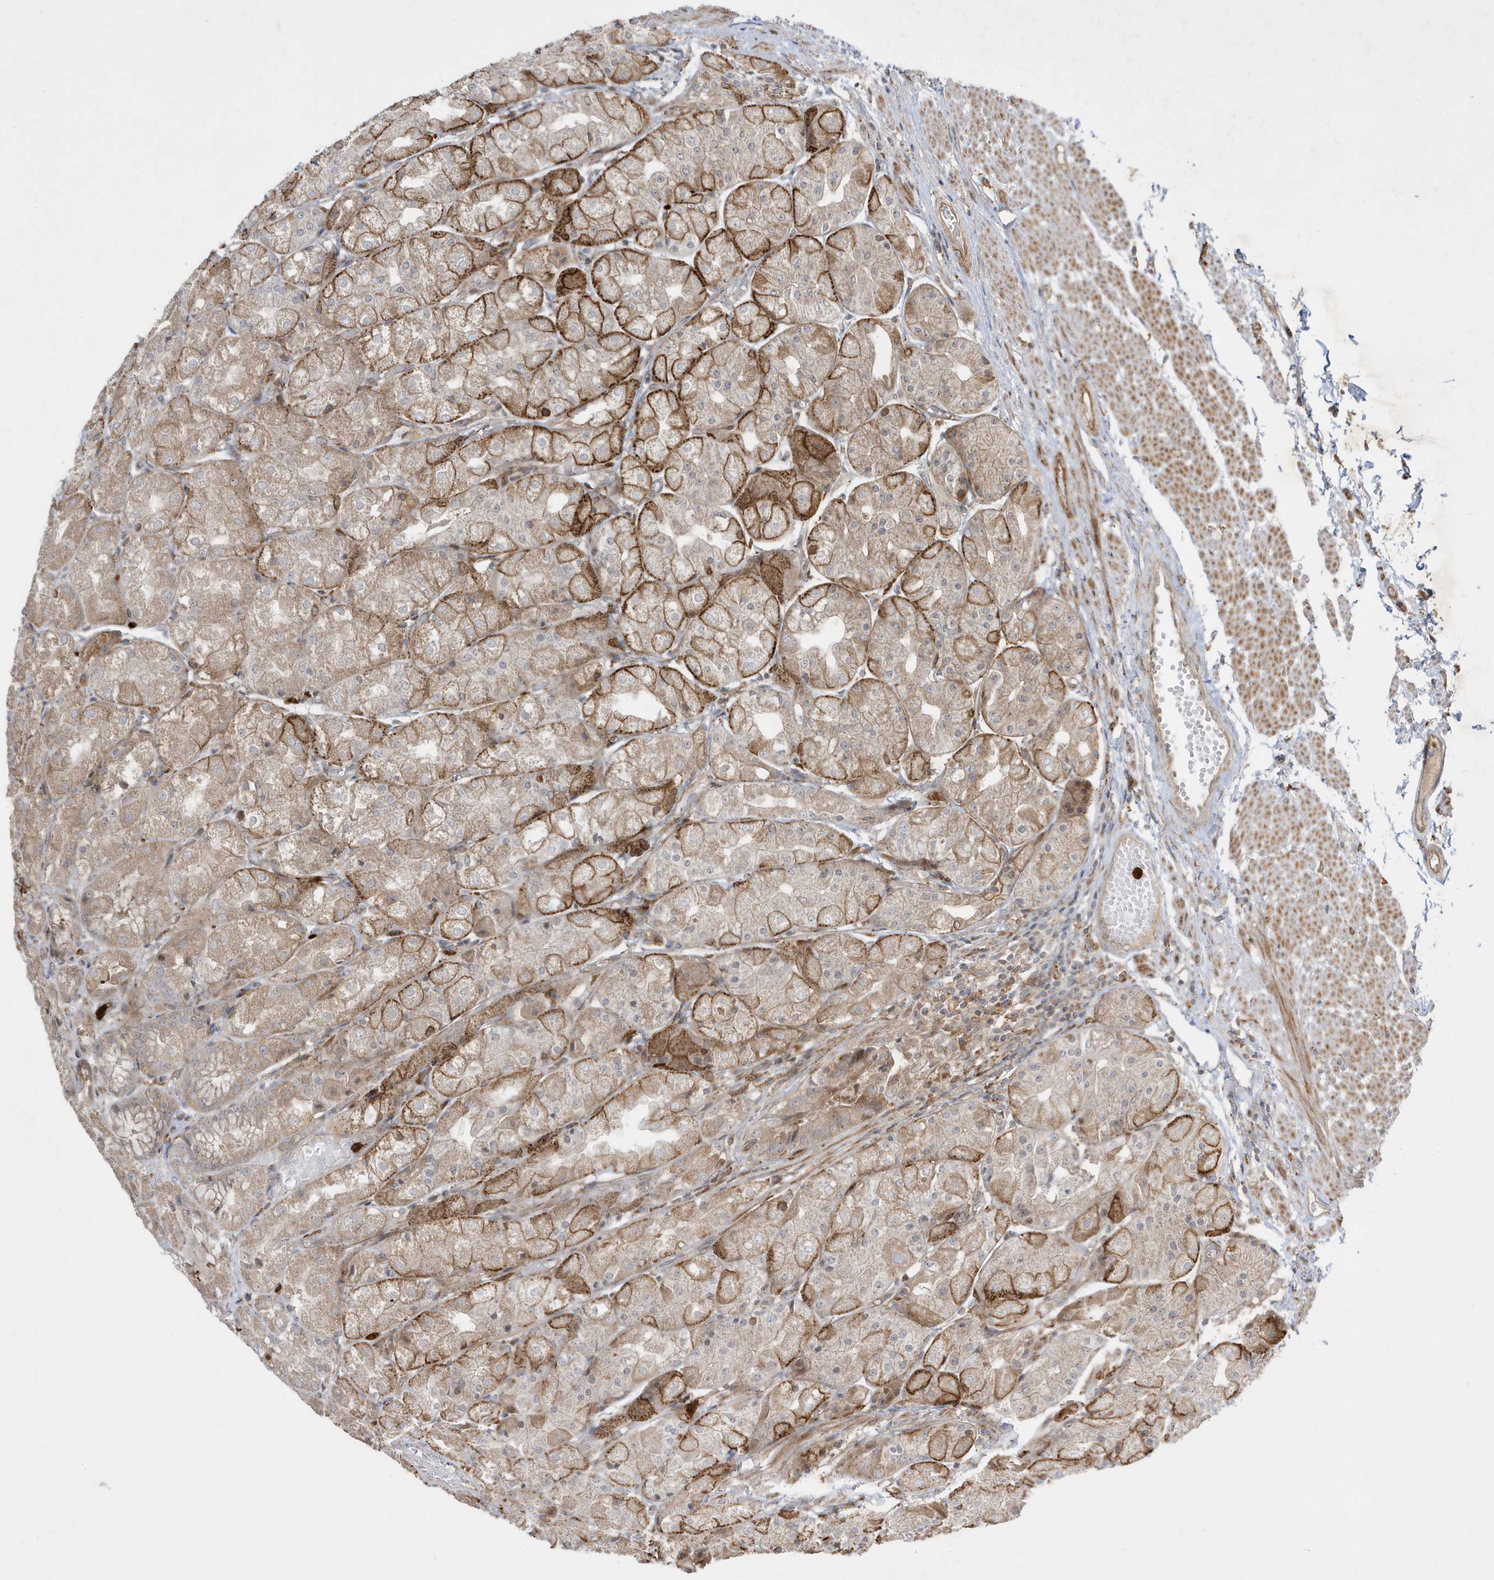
{"staining": {"intensity": "strong", "quantity": "25%-75%", "location": "cytoplasmic/membranous"}, "tissue": "stomach", "cell_type": "Glandular cells", "image_type": "normal", "snomed": [{"axis": "morphology", "description": "Normal tissue, NOS"}, {"axis": "topography", "description": "Stomach, upper"}], "caption": "Immunohistochemical staining of unremarkable stomach demonstrates high levels of strong cytoplasmic/membranous staining in about 25%-75% of glandular cells. (DAB IHC, brown staining for protein, blue staining for nuclei).", "gene": "IFT57", "patient": {"sex": "male", "age": 72}}